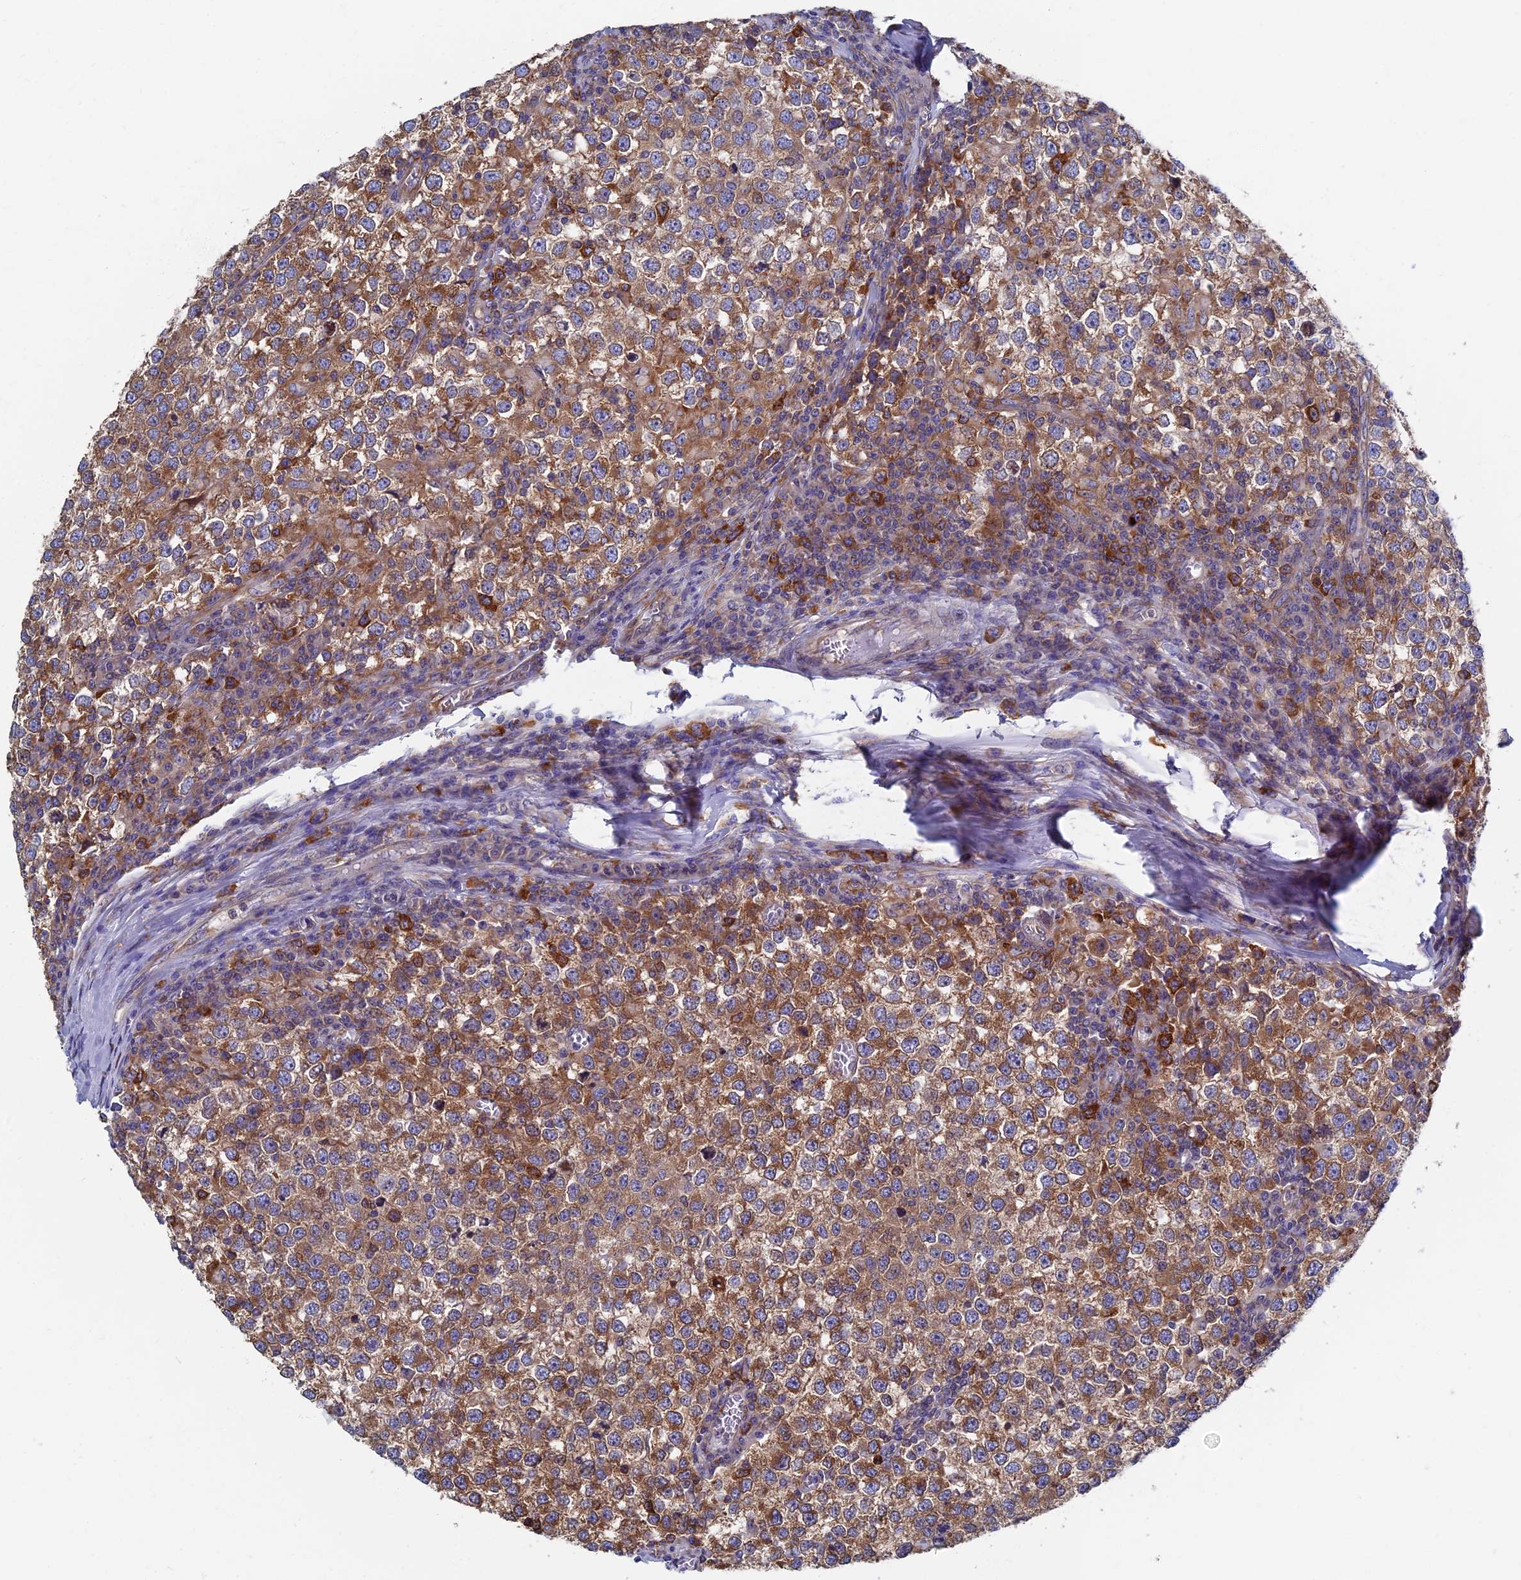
{"staining": {"intensity": "moderate", "quantity": ">75%", "location": "cytoplasmic/membranous"}, "tissue": "testis cancer", "cell_type": "Tumor cells", "image_type": "cancer", "snomed": [{"axis": "morphology", "description": "Seminoma, NOS"}, {"axis": "topography", "description": "Testis"}], "caption": "Moderate cytoplasmic/membranous positivity for a protein is present in about >75% of tumor cells of testis seminoma using IHC.", "gene": "YBX1", "patient": {"sex": "male", "age": 65}}